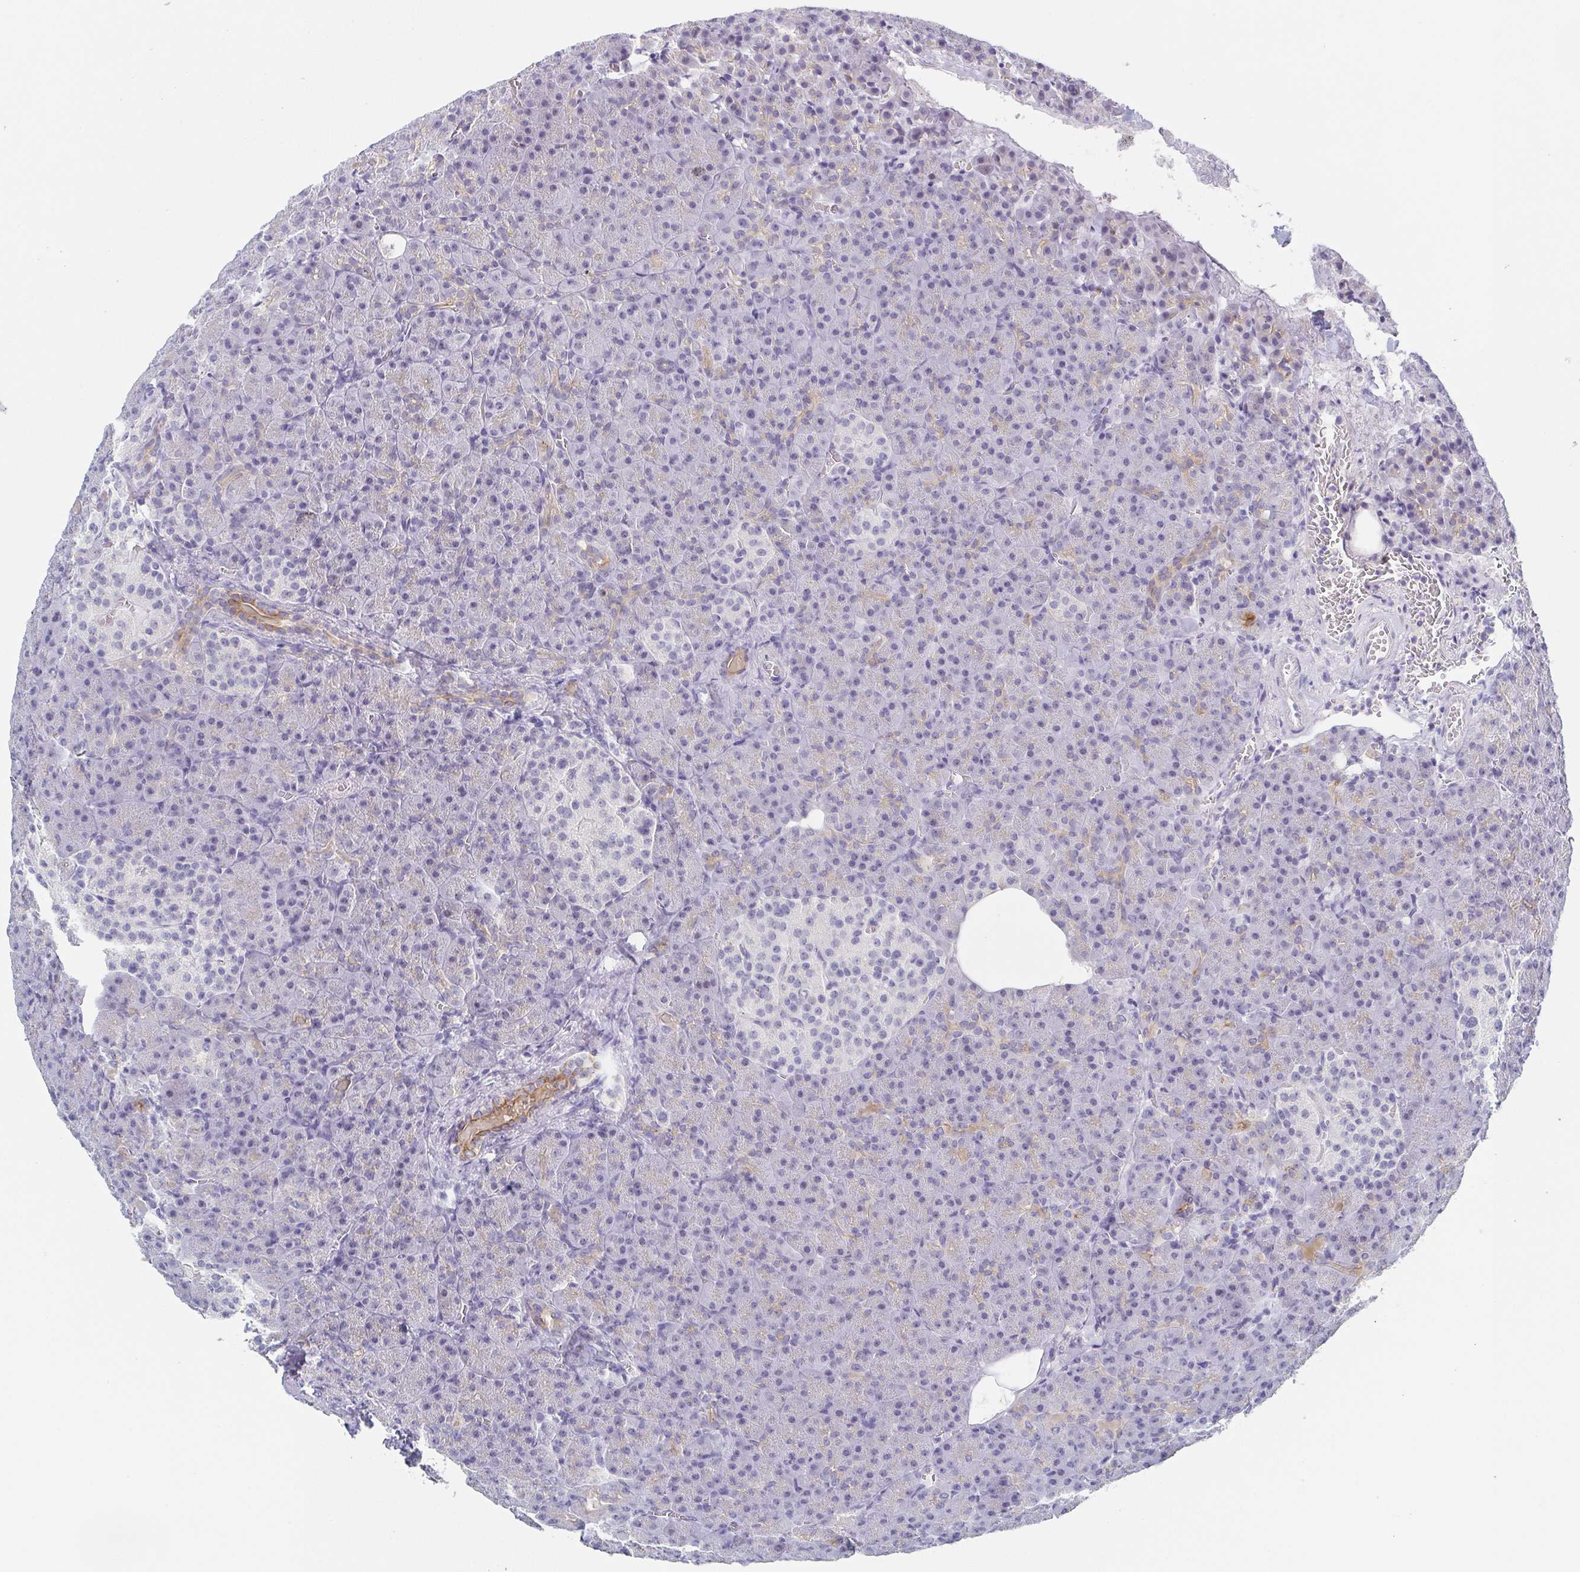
{"staining": {"intensity": "moderate", "quantity": "<25%", "location": "cytoplasmic/membranous"}, "tissue": "pancreas", "cell_type": "Exocrine glandular cells", "image_type": "normal", "snomed": [{"axis": "morphology", "description": "Normal tissue, NOS"}, {"axis": "topography", "description": "Pancreas"}], "caption": "Moderate cytoplasmic/membranous staining is appreciated in about <25% of exocrine glandular cells in unremarkable pancreas.", "gene": "RHOV", "patient": {"sex": "female", "age": 74}}